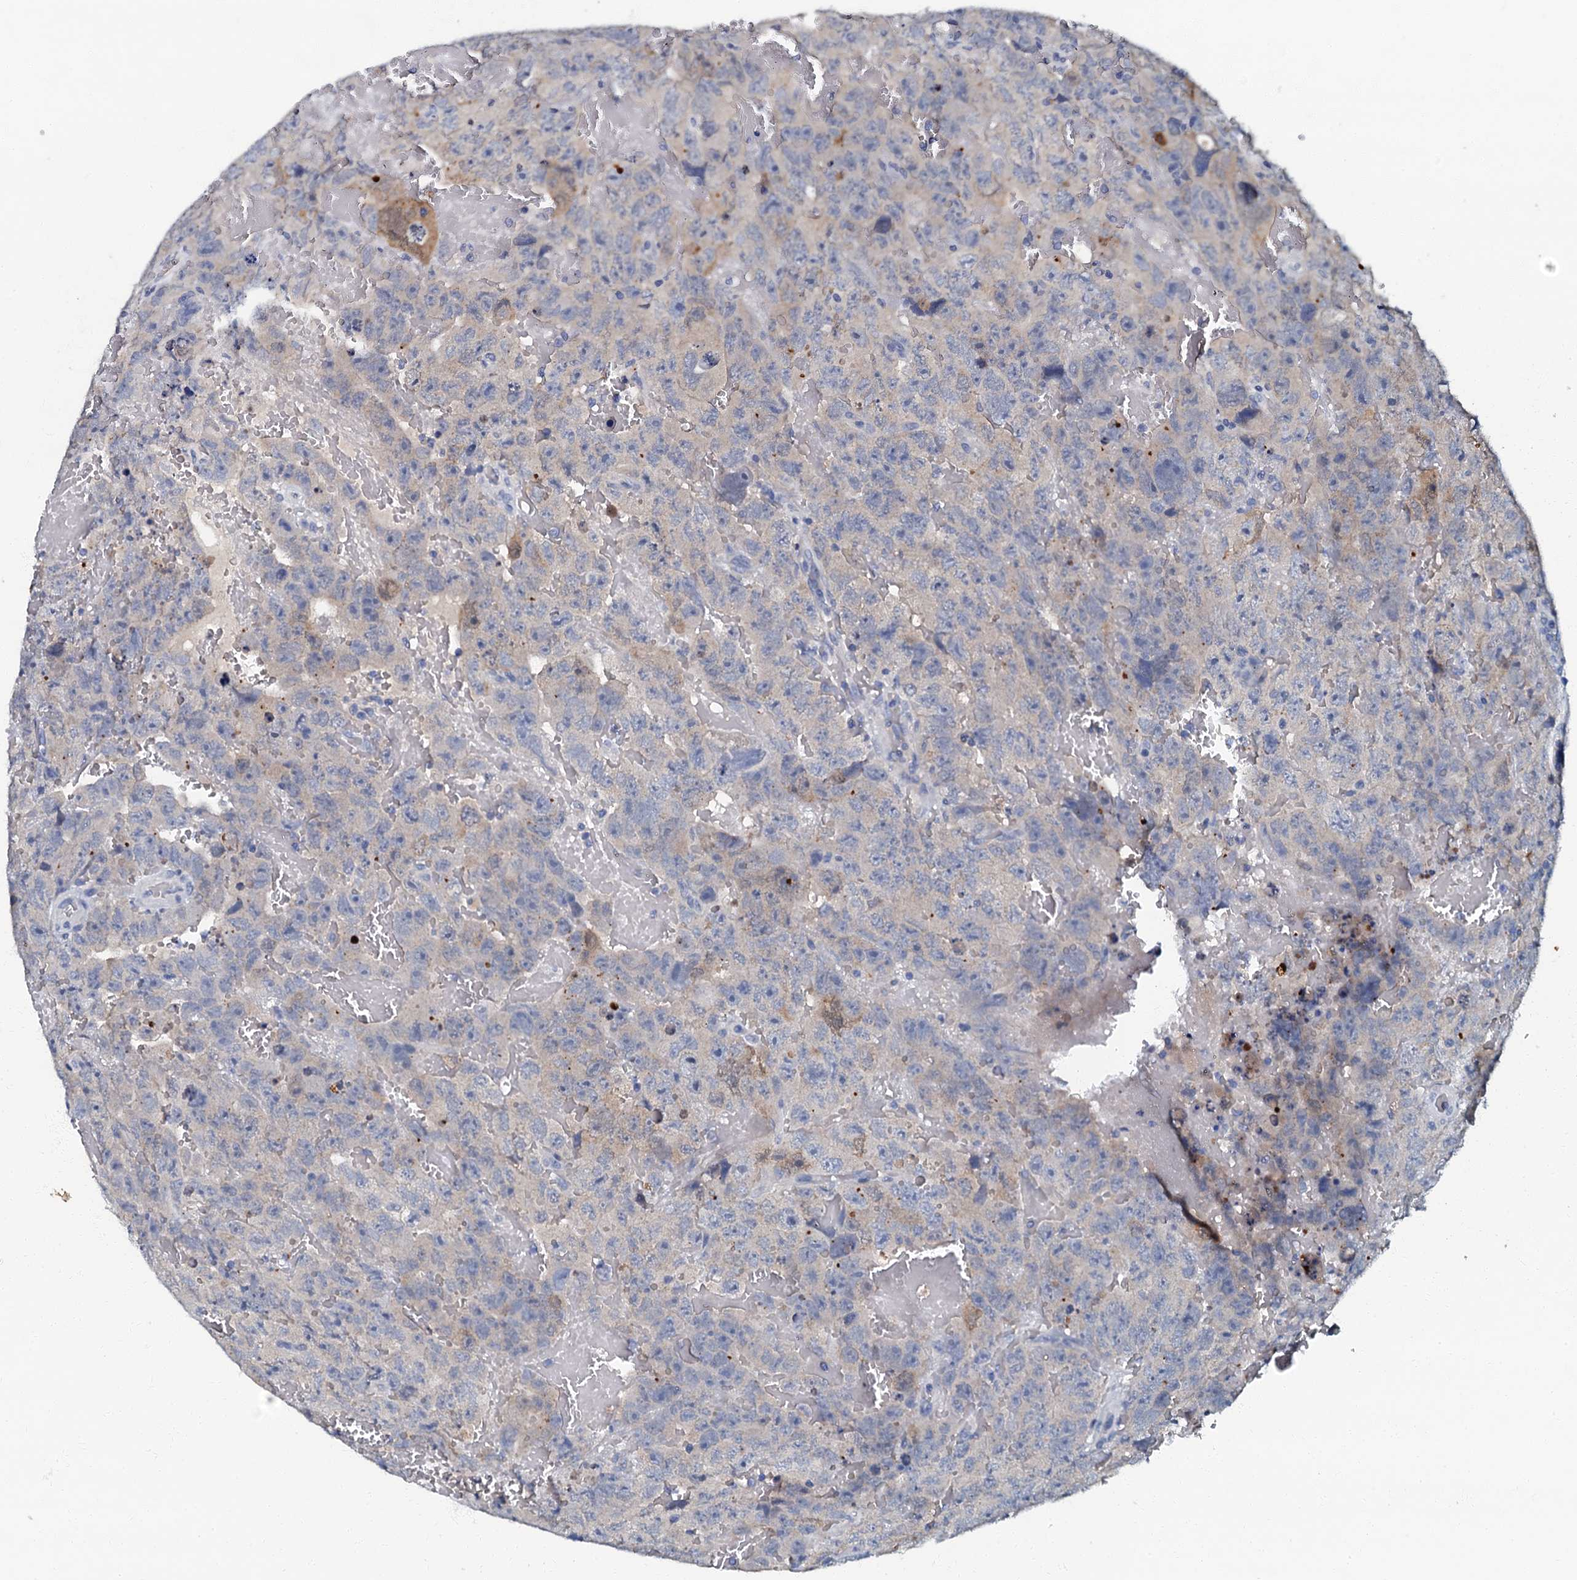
{"staining": {"intensity": "negative", "quantity": "none", "location": "none"}, "tissue": "testis cancer", "cell_type": "Tumor cells", "image_type": "cancer", "snomed": [{"axis": "morphology", "description": "Carcinoma, Embryonal, NOS"}, {"axis": "topography", "description": "Testis"}], "caption": "High power microscopy photomicrograph of an IHC micrograph of testis cancer, revealing no significant positivity in tumor cells. The staining is performed using DAB (3,3'-diaminobenzidine) brown chromogen with nuclei counter-stained in using hematoxylin.", "gene": "OLAH", "patient": {"sex": "male", "age": 45}}